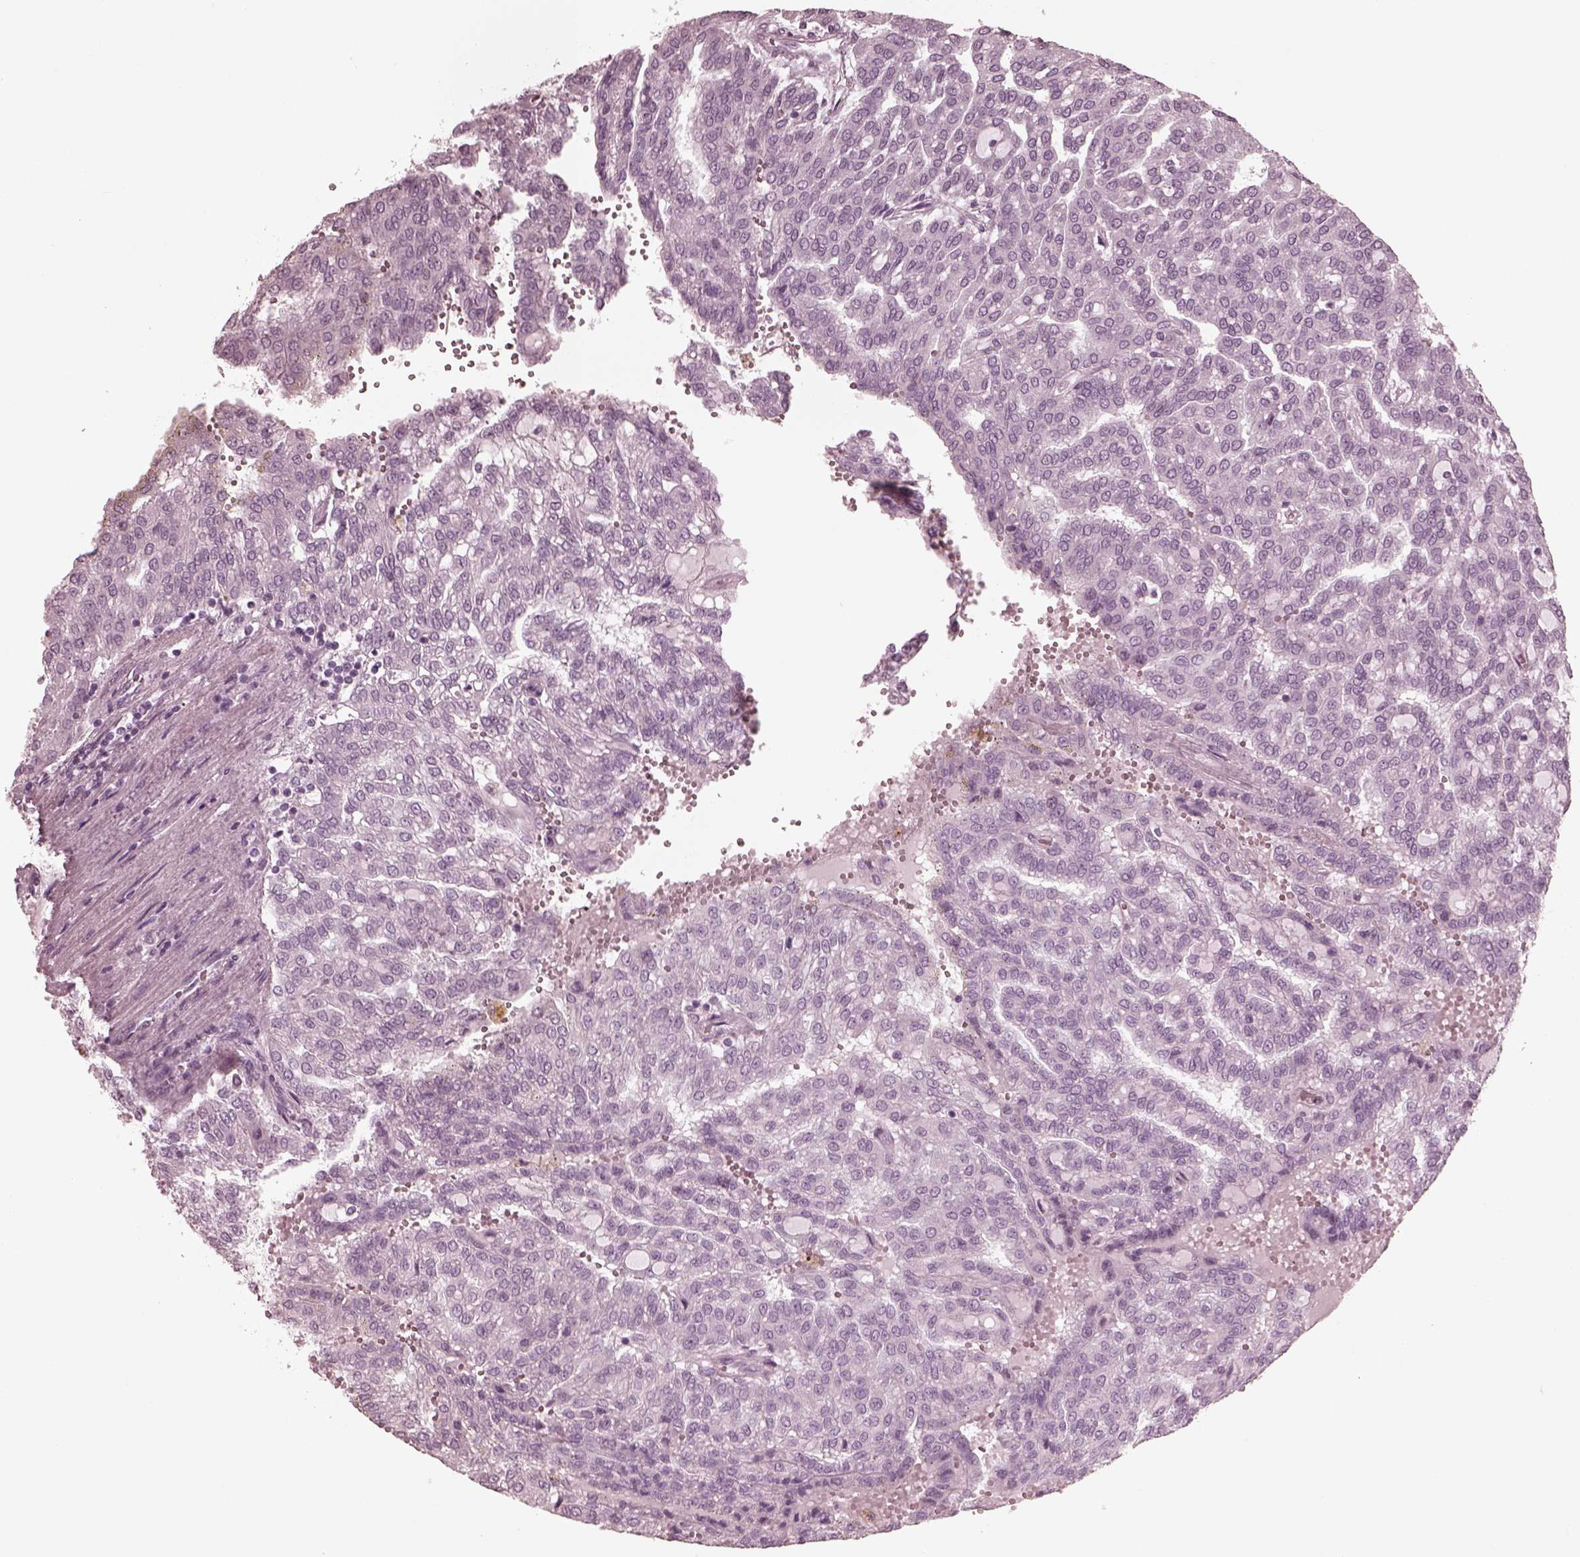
{"staining": {"intensity": "negative", "quantity": "none", "location": "none"}, "tissue": "renal cancer", "cell_type": "Tumor cells", "image_type": "cancer", "snomed": [{"axis": "morphology", "description": "Adenocarcinoma, NOS"}, {"axis": "topography", "description": "Kidney"}], "caption": "Immunohistochemistry of renal cancer exhibits no expression in tumor cells.", "gene": "GRM6", "patient": {"sex": "male", "age": 63}}